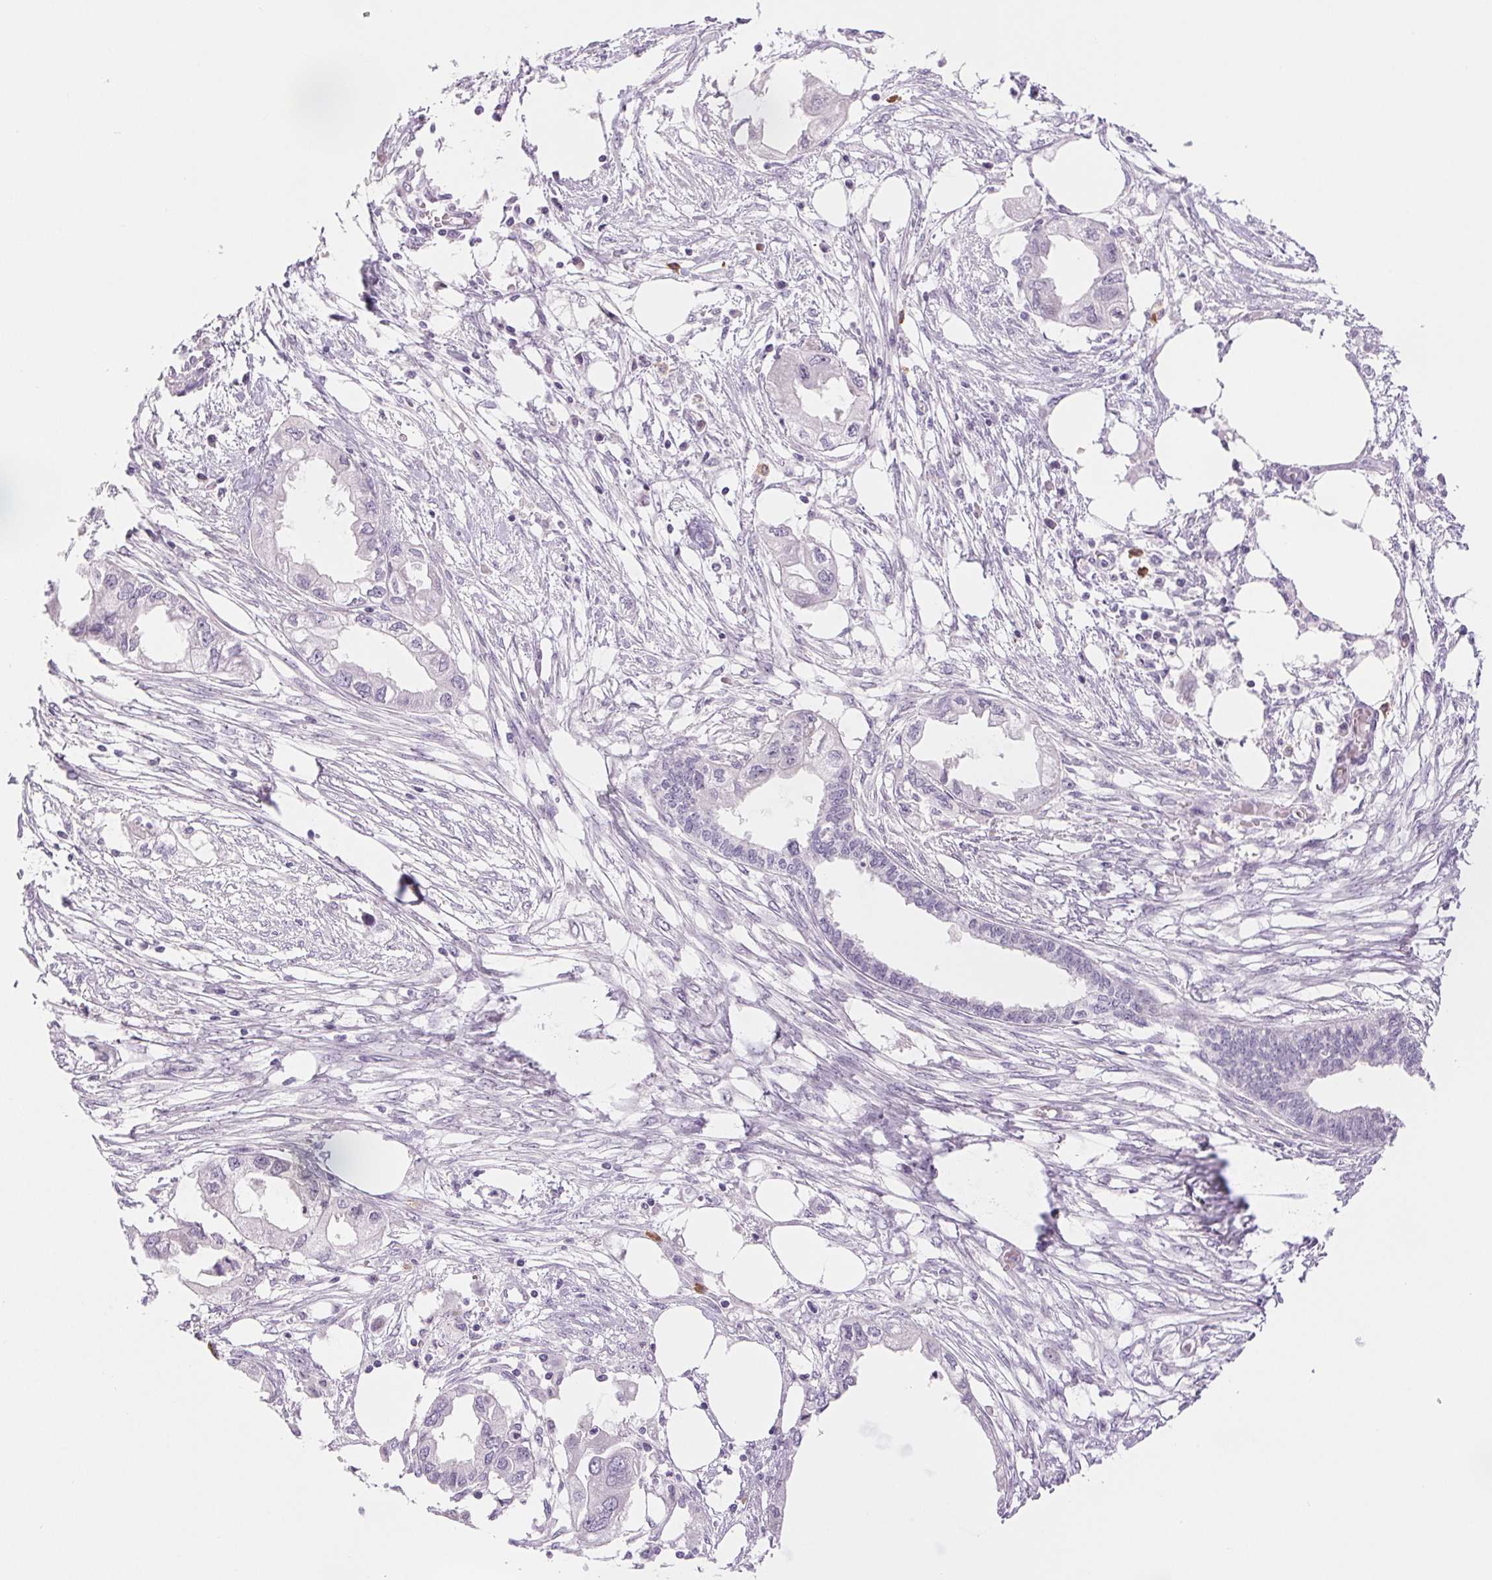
{"staining": {"intensity": "negative", "quantity": "none", "location": "none"}, "tissue": "endometrial cancer", "cell_type": "Tumor cells", "image_type": "cancer", "snomed": [{"axis": "morphology", "description": "Adenocarcinoma, NOS"}, {"axis": "morphology", "description": "Adenocarcinoma, metastatic, NOS"}, {"axis": "topography", "description": "Adipose tissue"}, {"axis": "topography", "description": "Endometrium"}], "caption": "A photomicrograph of human adenocarcinoma (endometrial) is negative for staining in tumor cells. (DAB immunohistochemistry (IHC), high magnification).", "gene": "IFIT1B", "patient": {"sex": "female", "age": 67}}